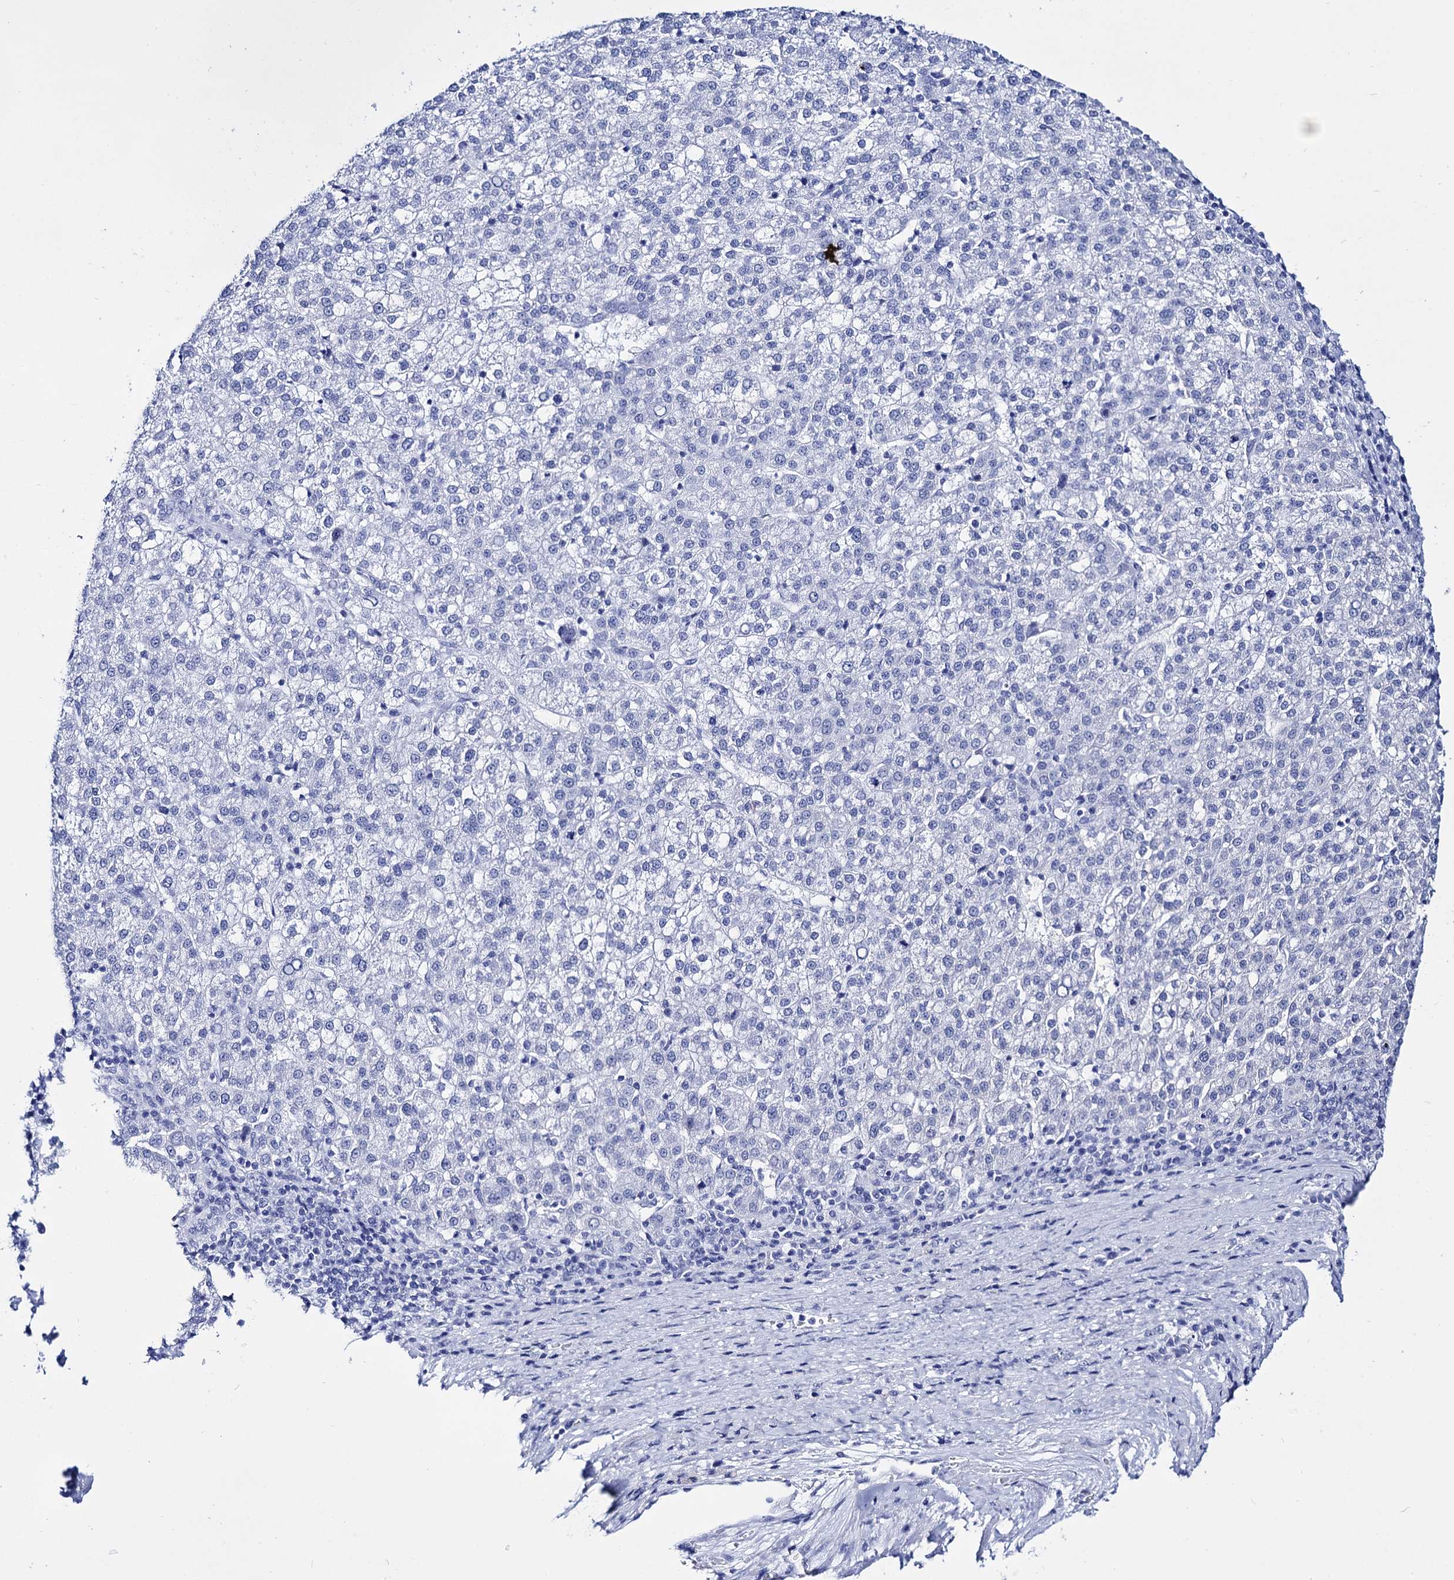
{"staining": {"intensity": "negative", "quantity": "none", "location": "none"}, "tissue": "liver cancer", "cell_type": "Tumor cells", "image_type": "cancer", "snomed": [{"axis": "morphology", "description": "Carcinoma, Hepatocellular, NOS"}, {"axis": "topography", "description": "Liver"}], "caption": "DAB (3,3'-diaminobenzidine) immunohistochemical staining of human hepatocellular carcinoma (liver) demonstrates no significant expression in tumor cells.", "gene": "MICAL2", "patient": {"sex": "female", "age": 58}}